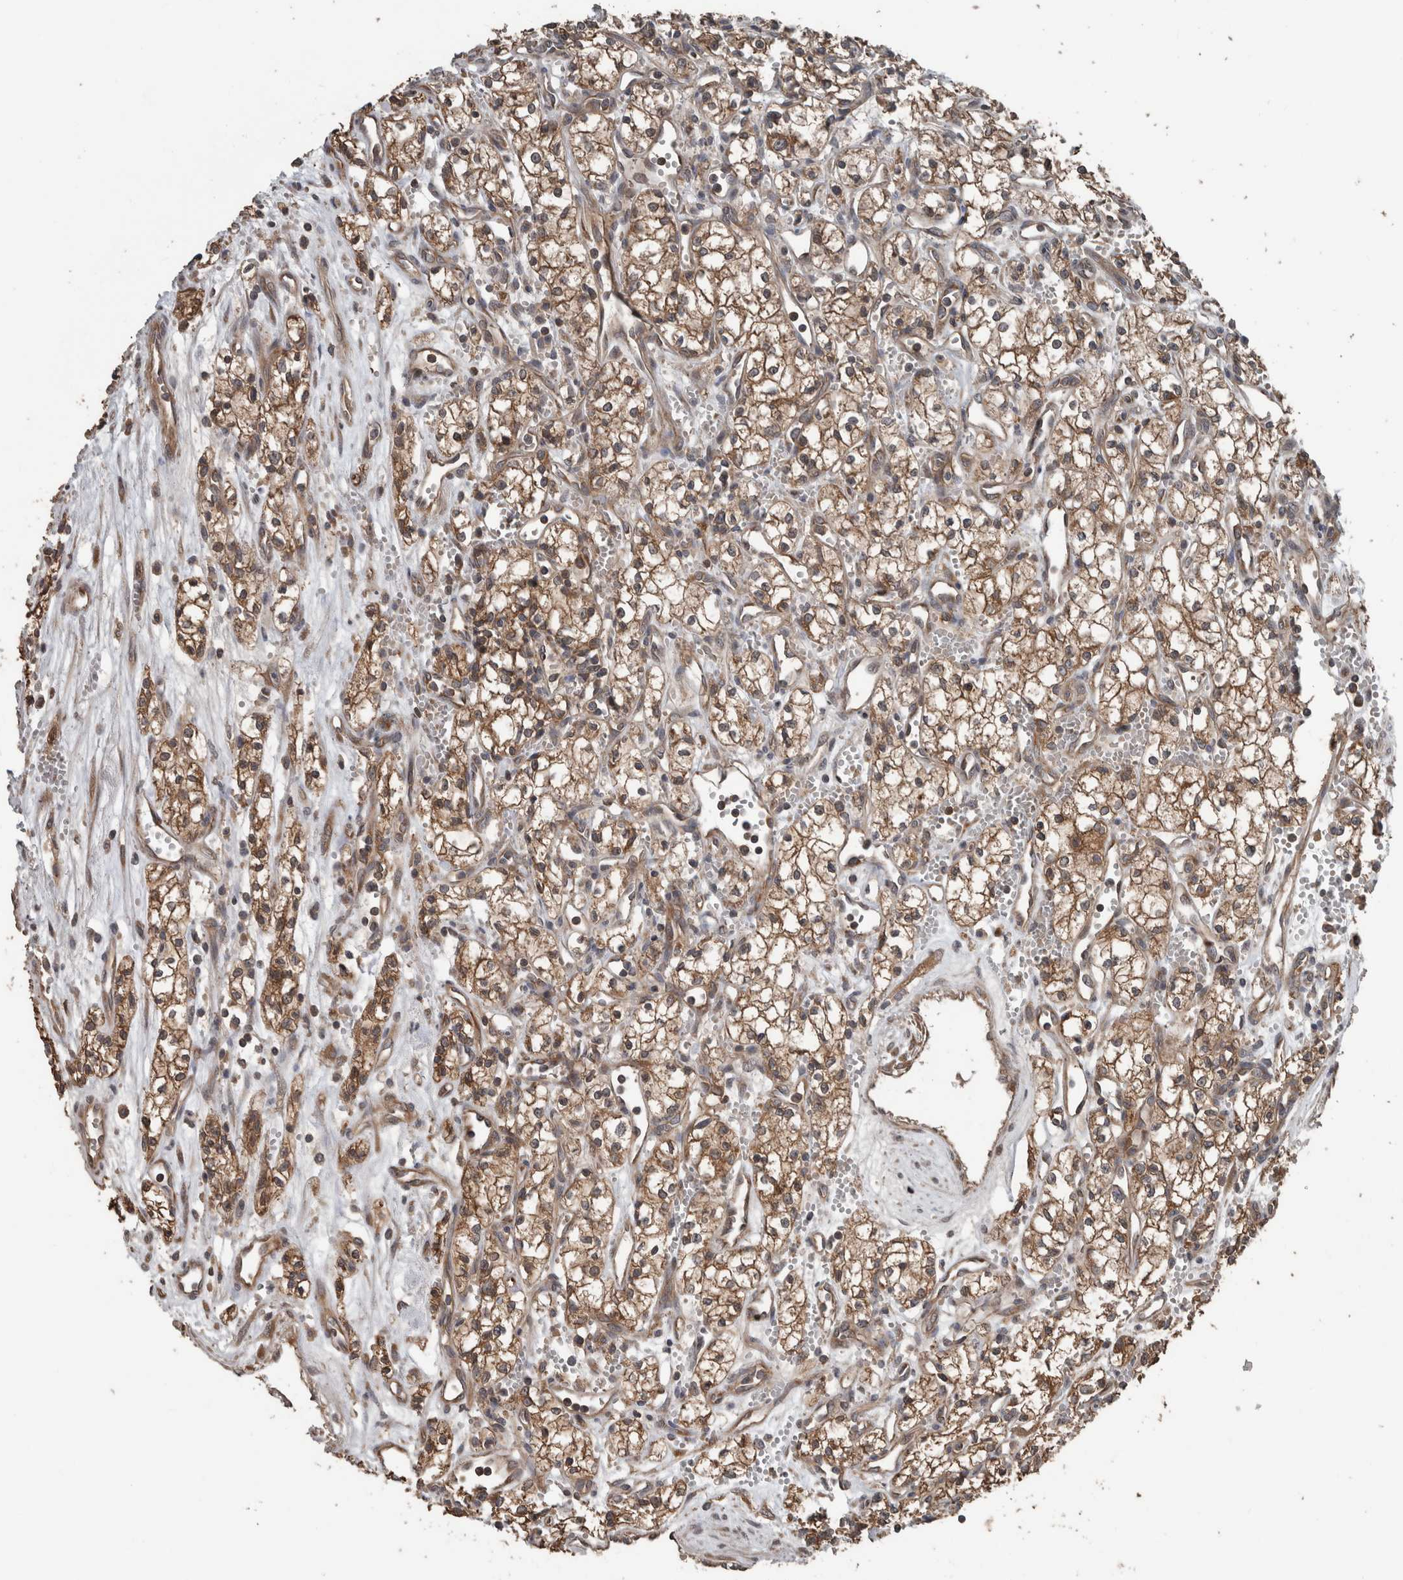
{"staining": {"intensity": "moderate", "quantity": ">75%", "location": "cytoplasmic/membranous"}, "tissue": "renal cancer", "cell_type": "Tumor cells", "image_type": "cancer", "snomed": [{"axis": "morphology", "description": "Adenocarcinoma, NOS"}, {"axis": "topography", "description": "Kidney"}], "caption": "Immunohistochemistry (IHC) (DAB (3,3'-diaminobenzidine)) staining of human renal cancer (adenocarcinoma) exhibits moderate cytoplasmic/membranous protein staining in about >75% of tumor cells.", "gene": "RIOK3", "patient": {"sex": "male", "age": 59}}